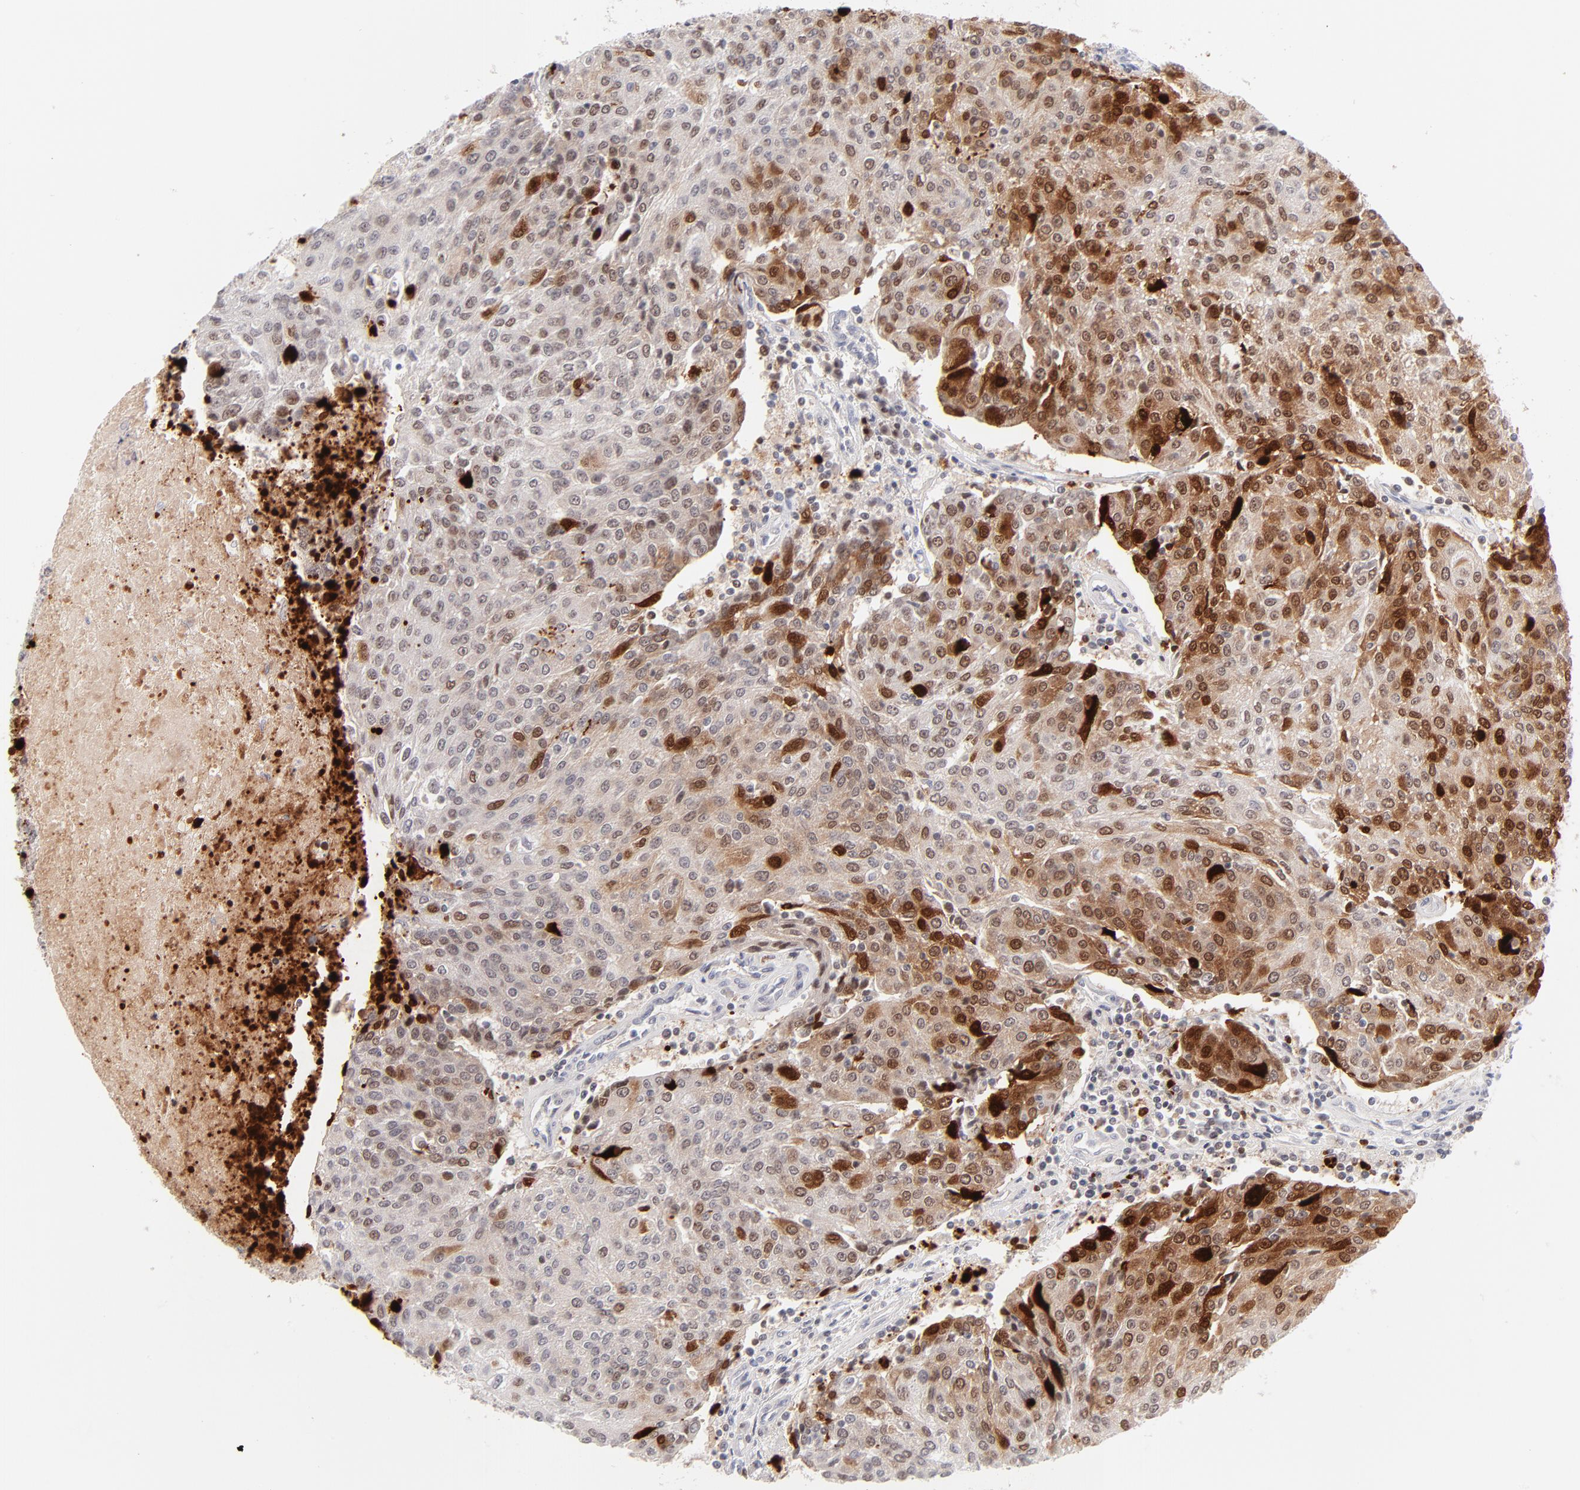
{"staining": {"intensity": "moderate", "quantity": "25%-75%", "location": "cytoplasmic/membranous,nuclear"}, "tissue": "urothelial cancer", "cell_type": "Tumor cells", "image_type": "cancer", "snomed": [{"axis": "morphology", "description": "Urothelial carcinoma, High grade"}, {"axis": "topography", "description": "Urinary bladder"}], "caption": "Human urothelial cancer stained for a protein (brown) exhibits moderate cytoplasmic/membranous and nuclear positive expression in about 25%-75% of tumor cells.", "gene": "PARP1", "patient": {"sex": "female", "age": 85}}